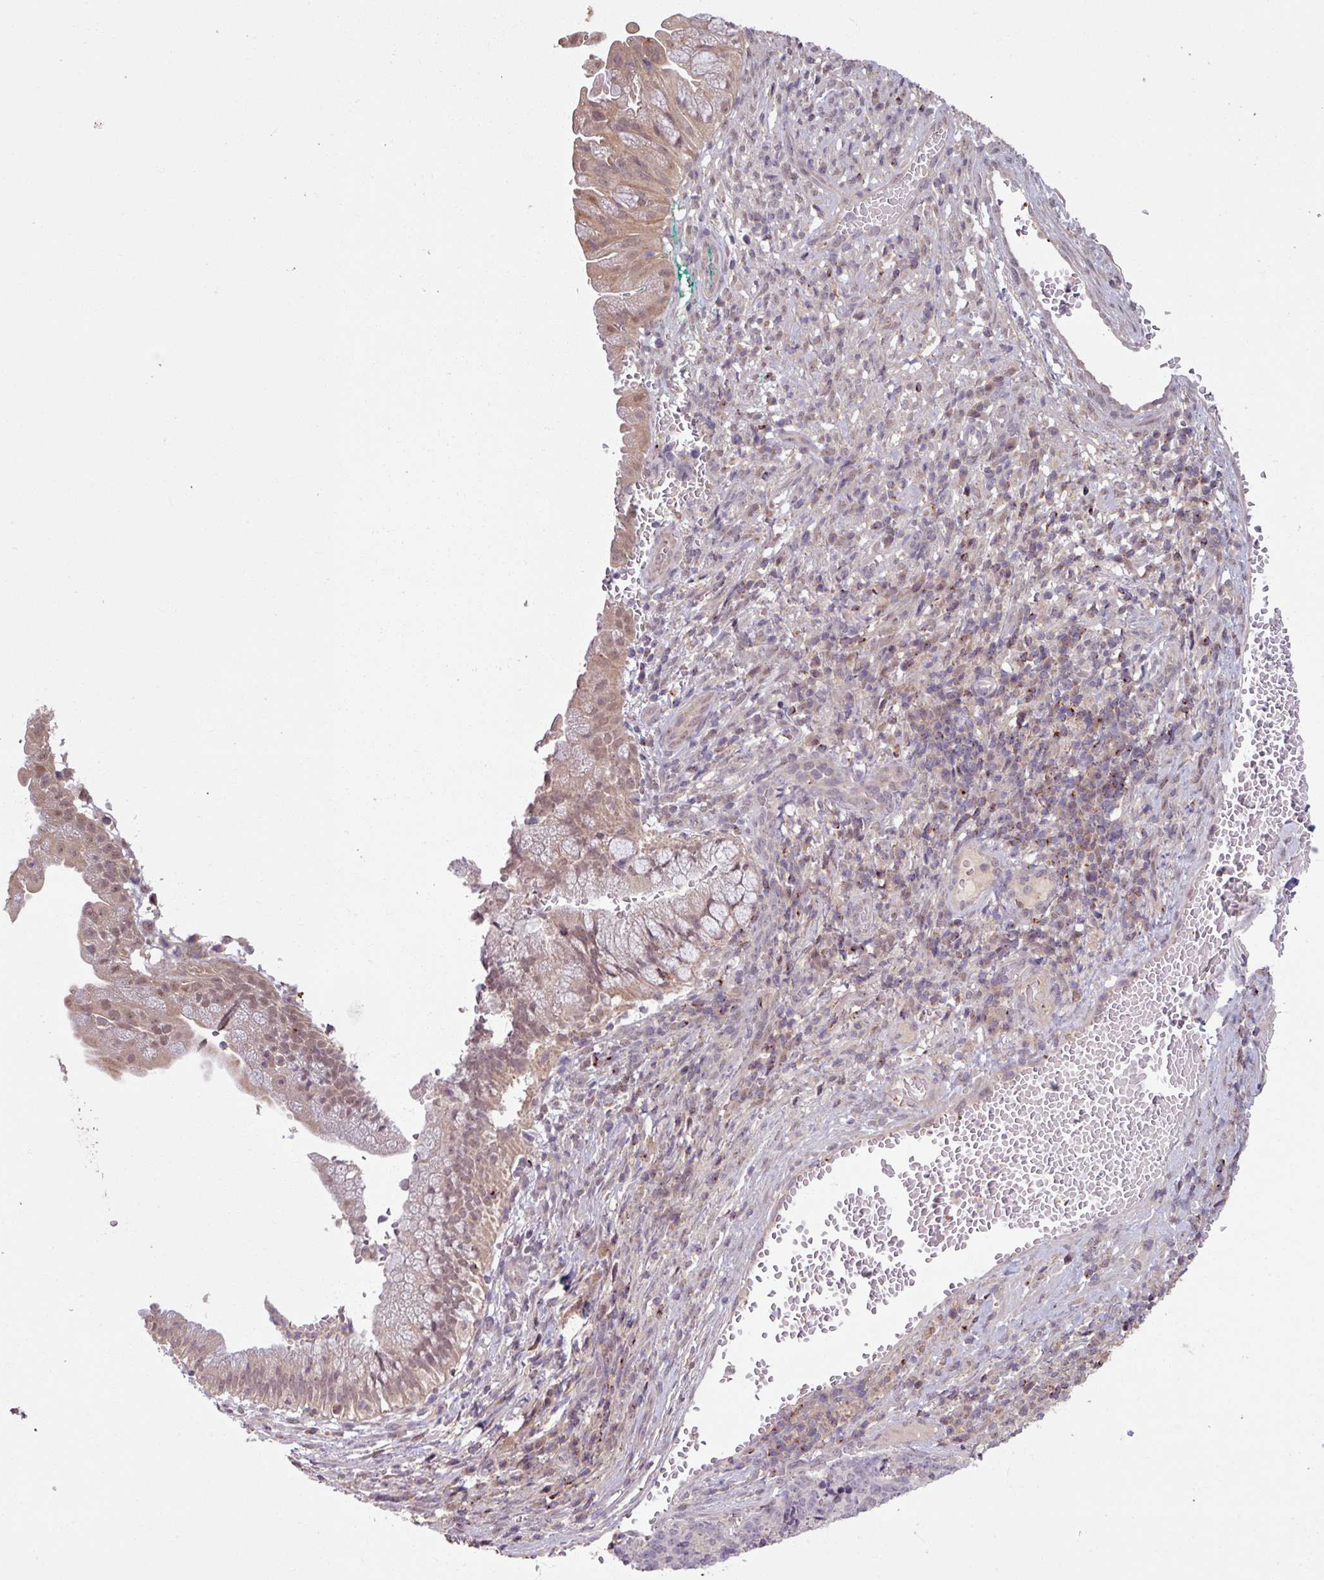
{"staining": {"intensity": "moderate", "quantity": "<25%", "location": "cytoplasmic/membranous,nuclear"}, "tissue": "cervical cancer", "cell_type": "Tumor cells", "image_type": "cancer", "snomed": [{"axis": "morphology", "description": "Squamous cell carcinoma, NOS"}, {"axis": "topography", "description": "Cervix"}], "caption": "An IHC histopathology image of tumor tissue is shown. Protein staining in brown labels moderate cytoplasmic/membranous and nuclear positivity in cervical cancer (squamous cell carcinoma) within tumor cells.", "gene": "OR6B1", "patient": {"sex": "female", "age": 29}}